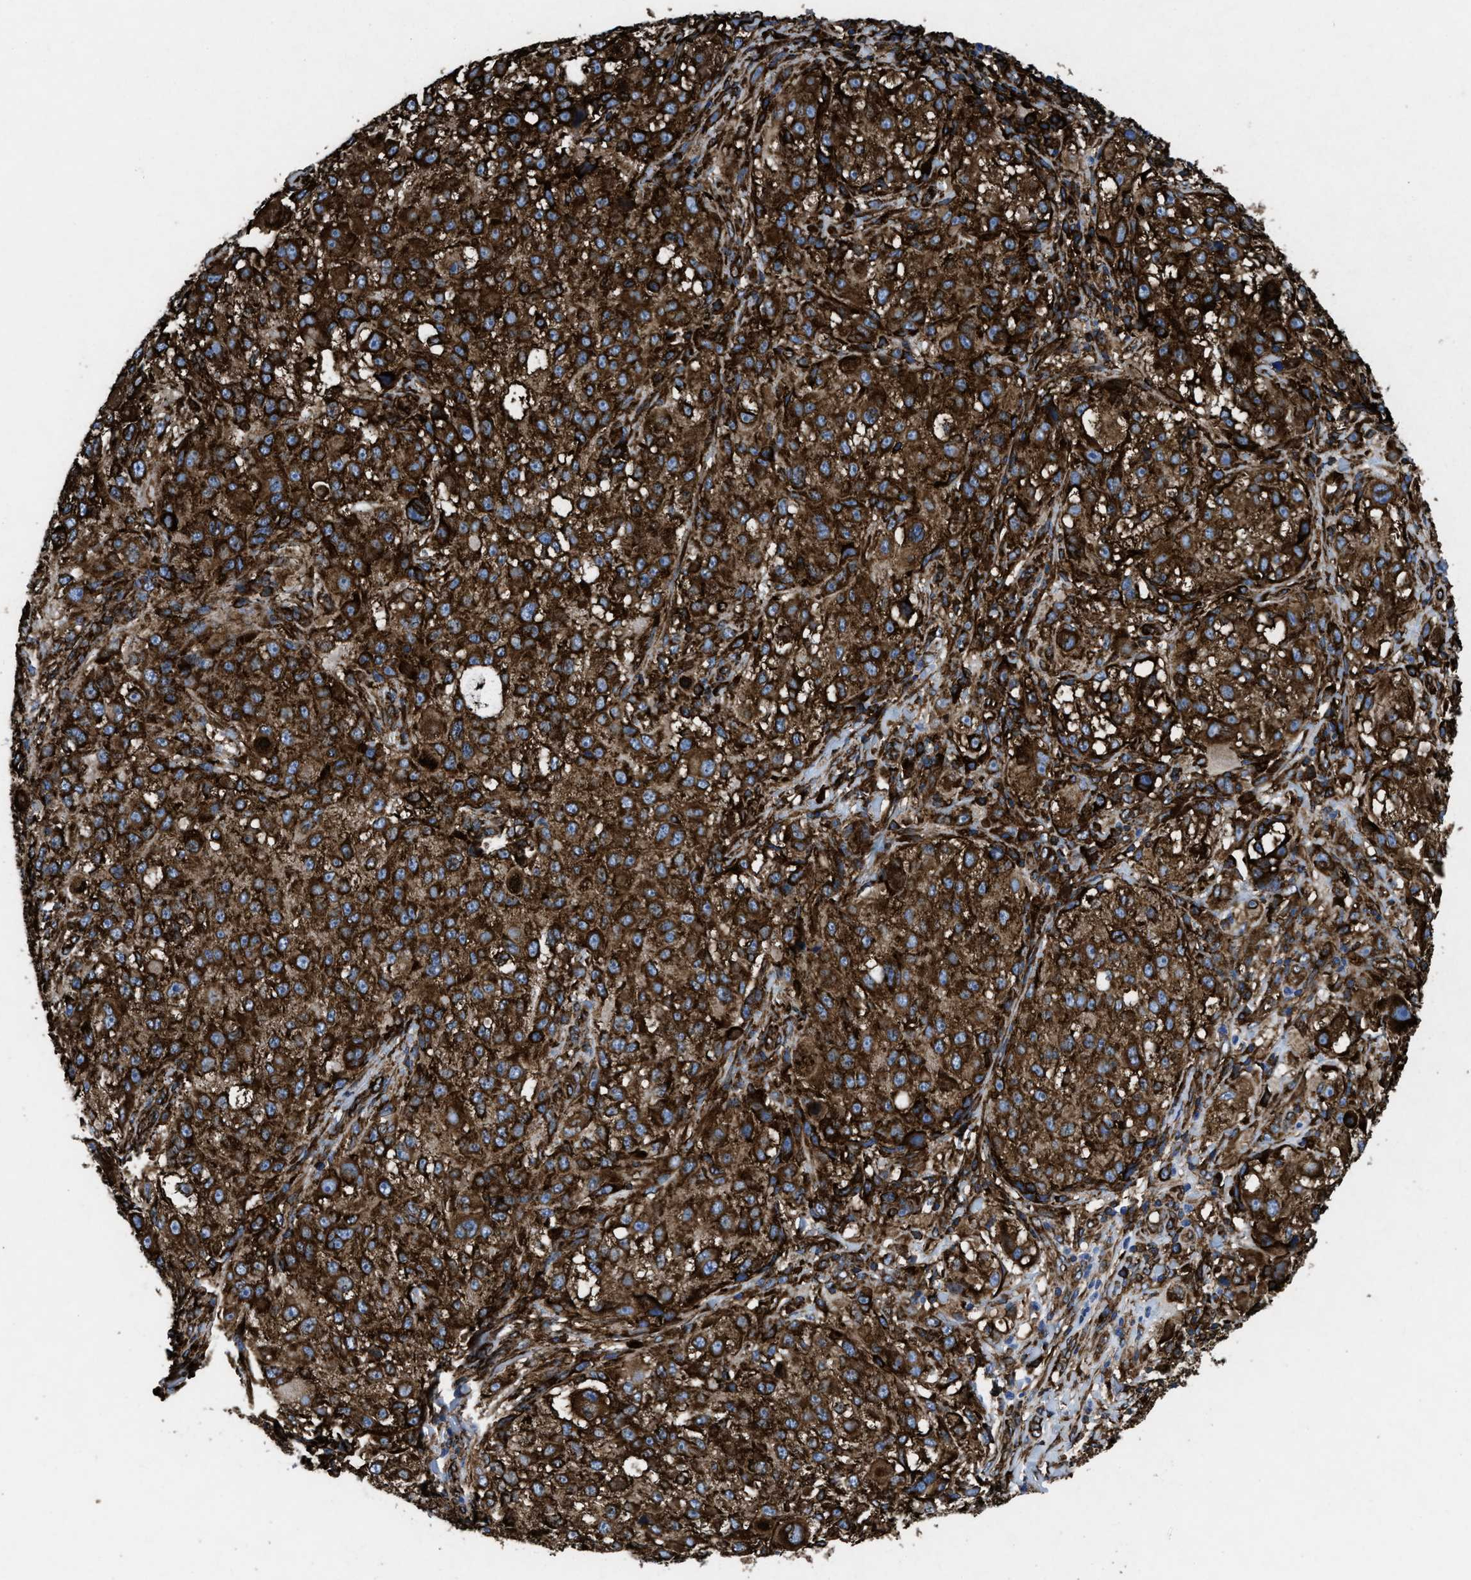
{"staining": {"intensity": "strong", "quantity": ">75%", "location": "cytoplasmic/membranous"}, "tissue": "melanoma", "cell_type": "Tumor cells", "image_type": "cancer", "snomed": [{"axis": "morphology", "description": "Necrosis, NOS"}, {"axis": "morphology", "description": "Malignant melanoma, NOS"}, {"axis": "topography", "description": "Skin"}], "caption": "The micrograph reveals immunohistochemical staining of melanoma. There is strong cytoplasmic/membranous staining is appreciated in approximately >75% of tumor cells. (DAB (3,3'-diaminobenzidine) = brown stain, brightfield microscopy at high magnification).", "gene": "CAPRIN1", "patient": {"sex": "female", "age": 87}}